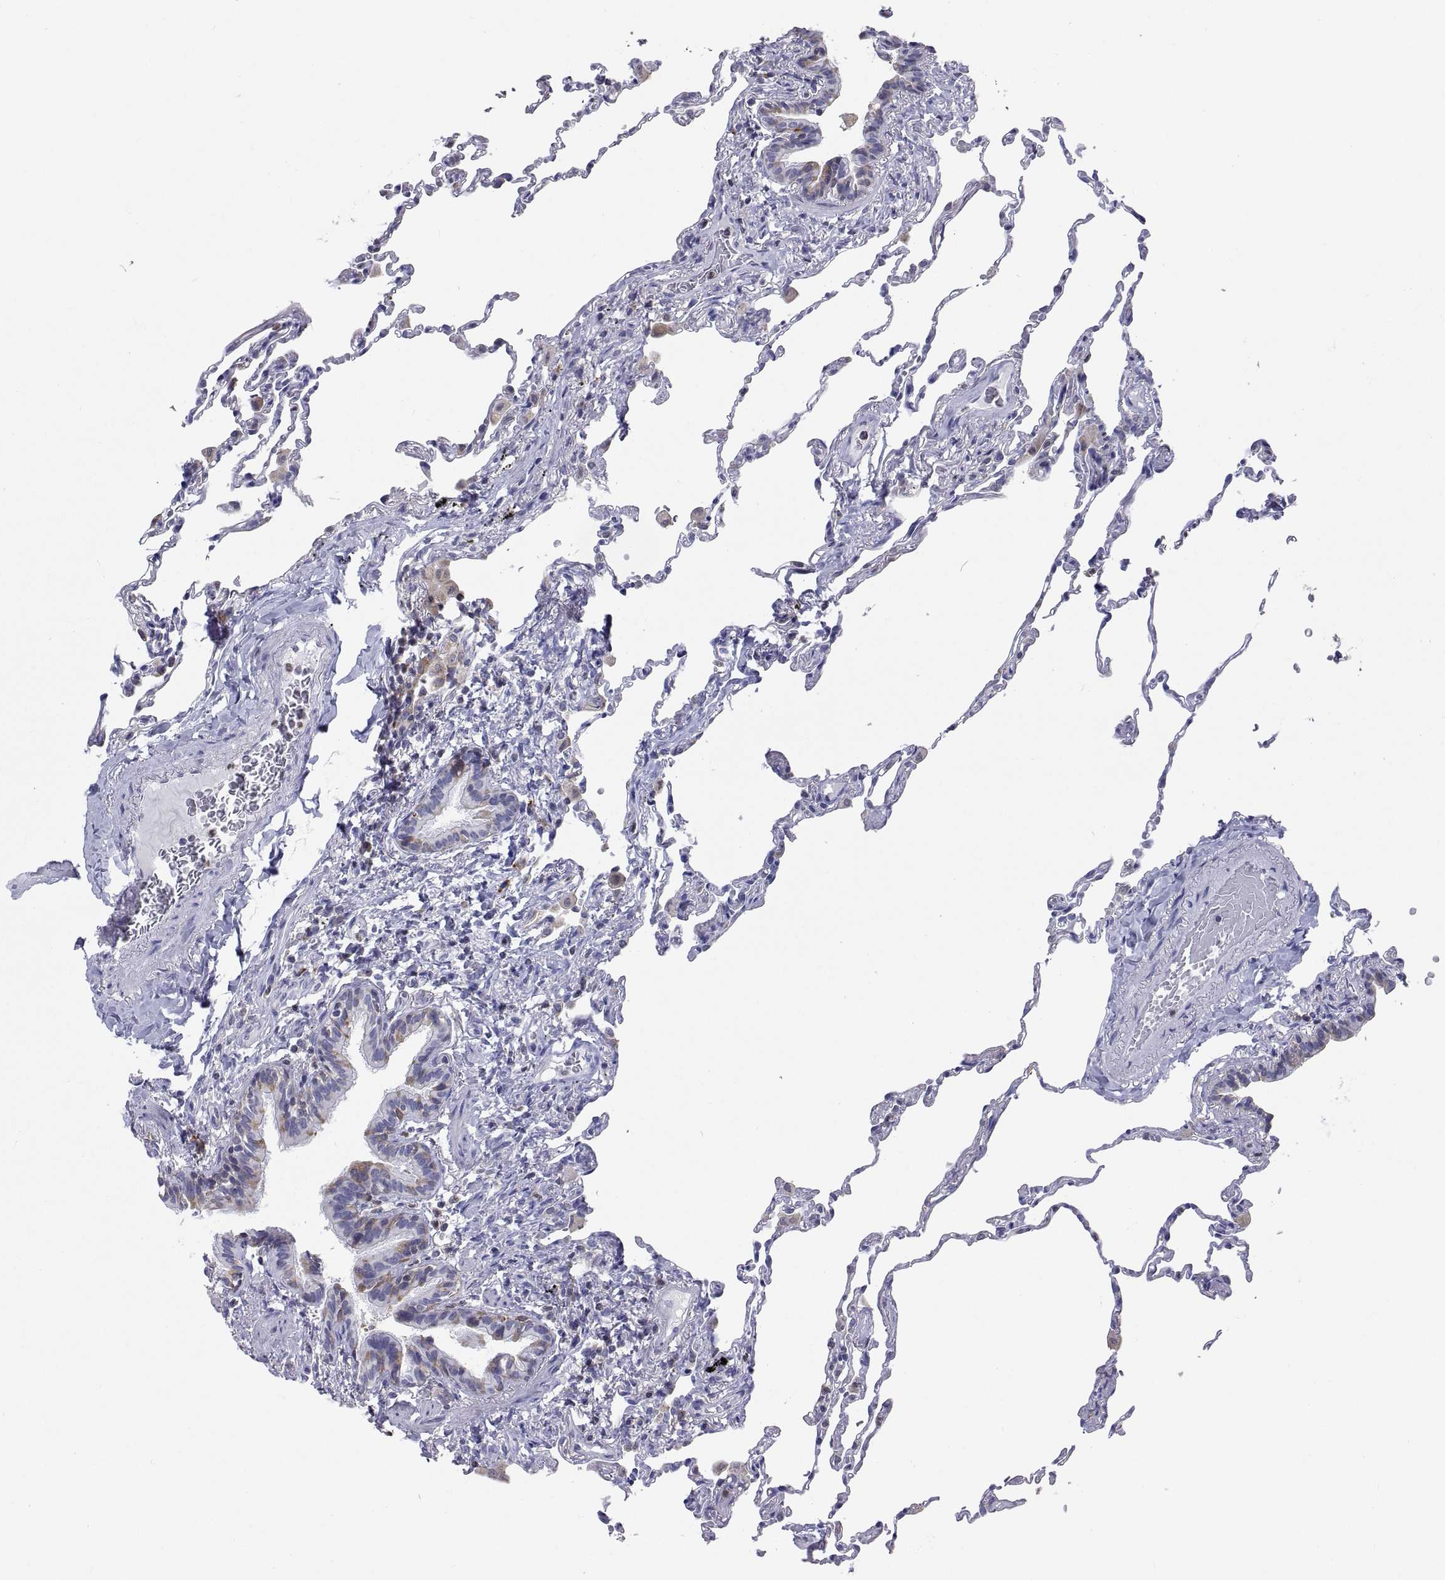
{"staining": {"intensity": "negative", "quantity": "none", "location": "none"}, "tissue": "lung", "cell_type": "Alveolar cells", "image_type": "normal", "snomed": [{"axis": "morphology", "description": "Normal tissue, NOS"}, {"axis": "topography", "description": "Lung"}], "caption": "High power microscopy histopathology image of an immunohistochemistry micrograph of normal lung, revealing no significant staining in alveolar cells.", "gene": "ERO1A", "patient": {"sex": "female", "age": 57}}